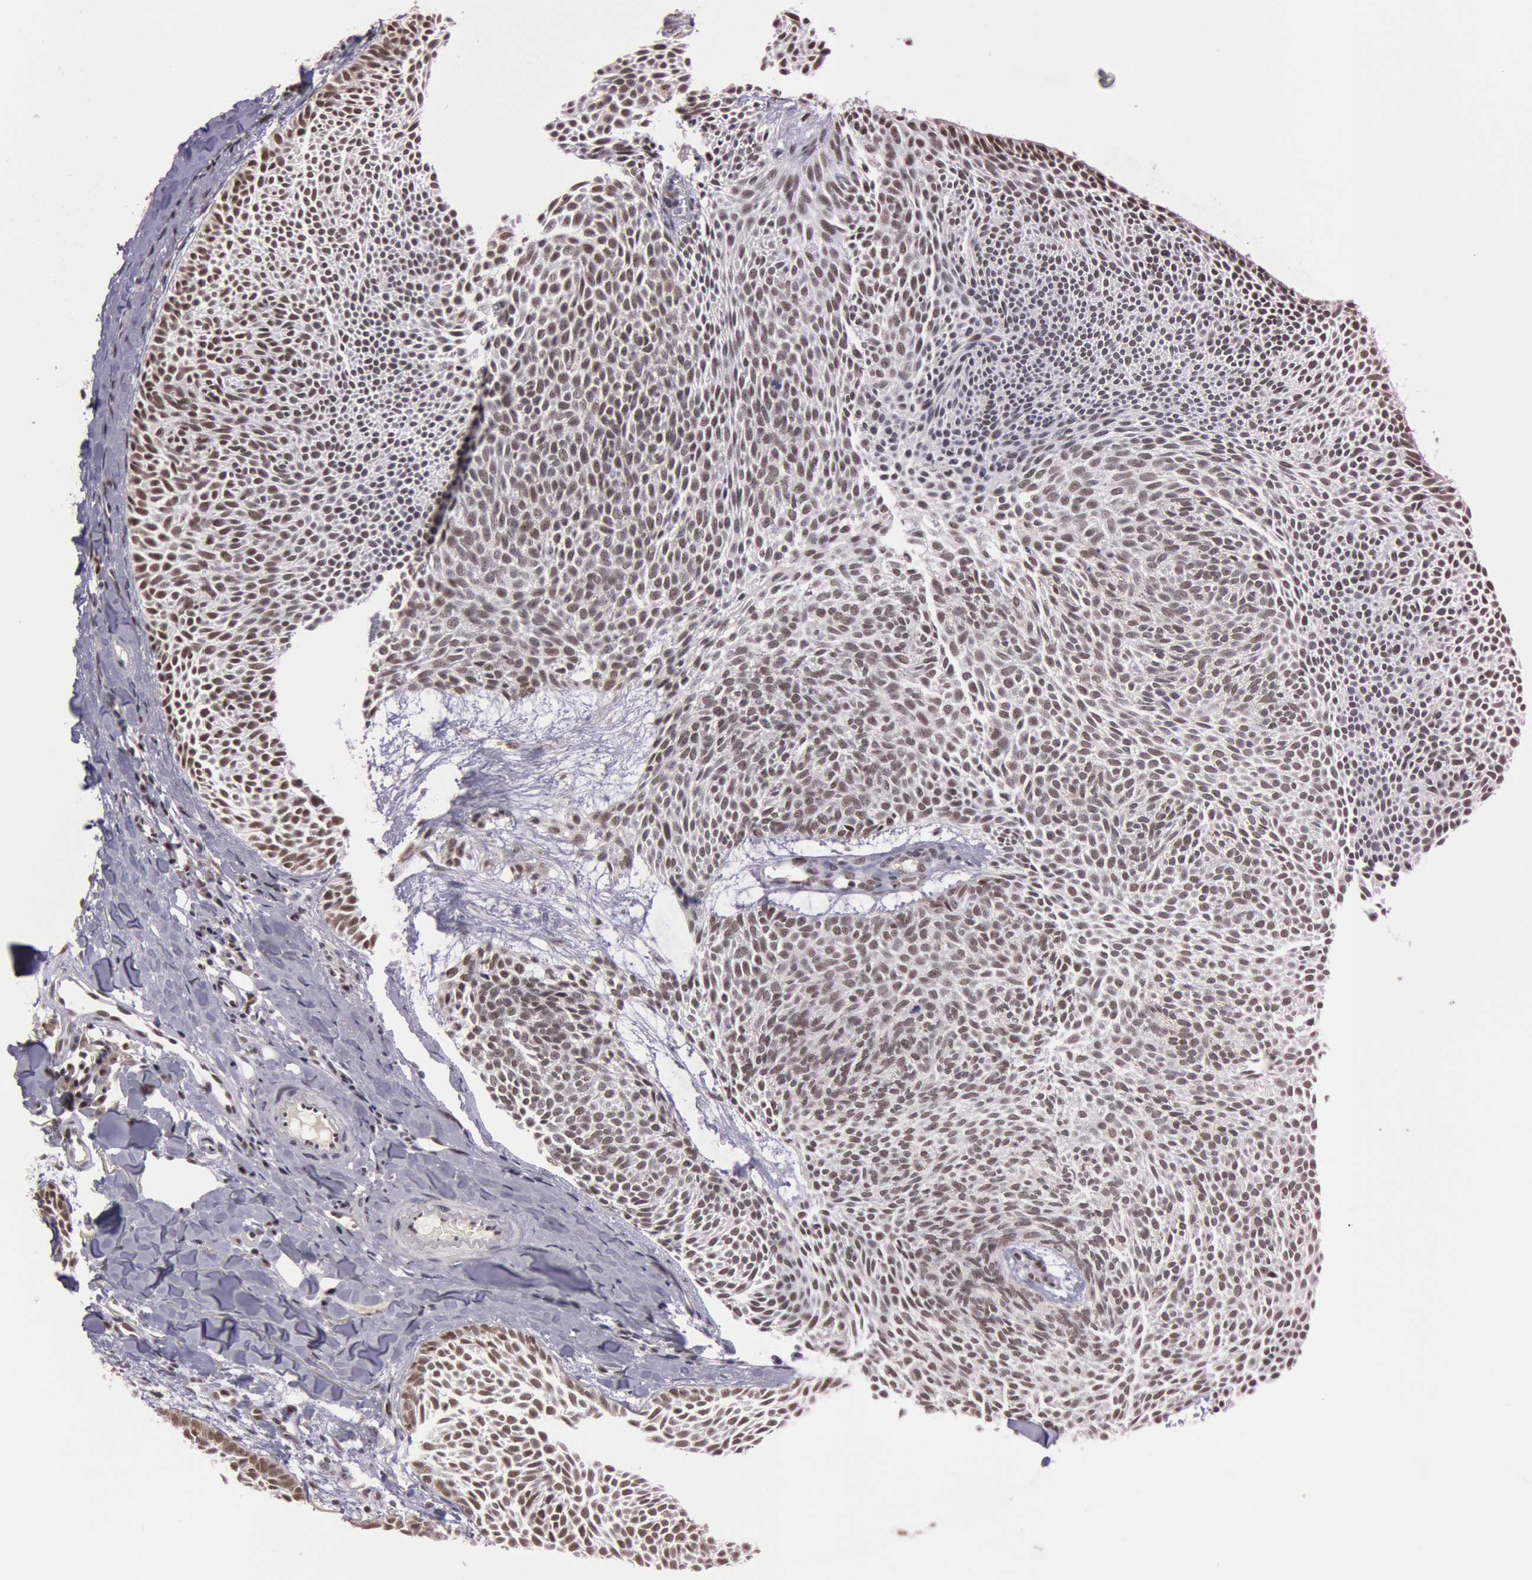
{"staining": {"intensity": "weak", "quantity": "25%-75%", "location": "nuclear"}, "tissue": "skin cancer", "cell_type": "Tumor cells", "image_type": "cancer", "snomed": [{"axis": "morphology", "description": "Basal cell carcinoma"}, {"axis": "topography", "description": "Skin"}], "caption": "A brown stain highlights weak nuclear positivity of a protein in human basal cell carcinoma (skin) tumor cells. Immunohistochemistry stains the protein of interest in brown and the nuclei are stained blue.", "gene": "TASL", "patient": {"sex": "male", "age": 84}}